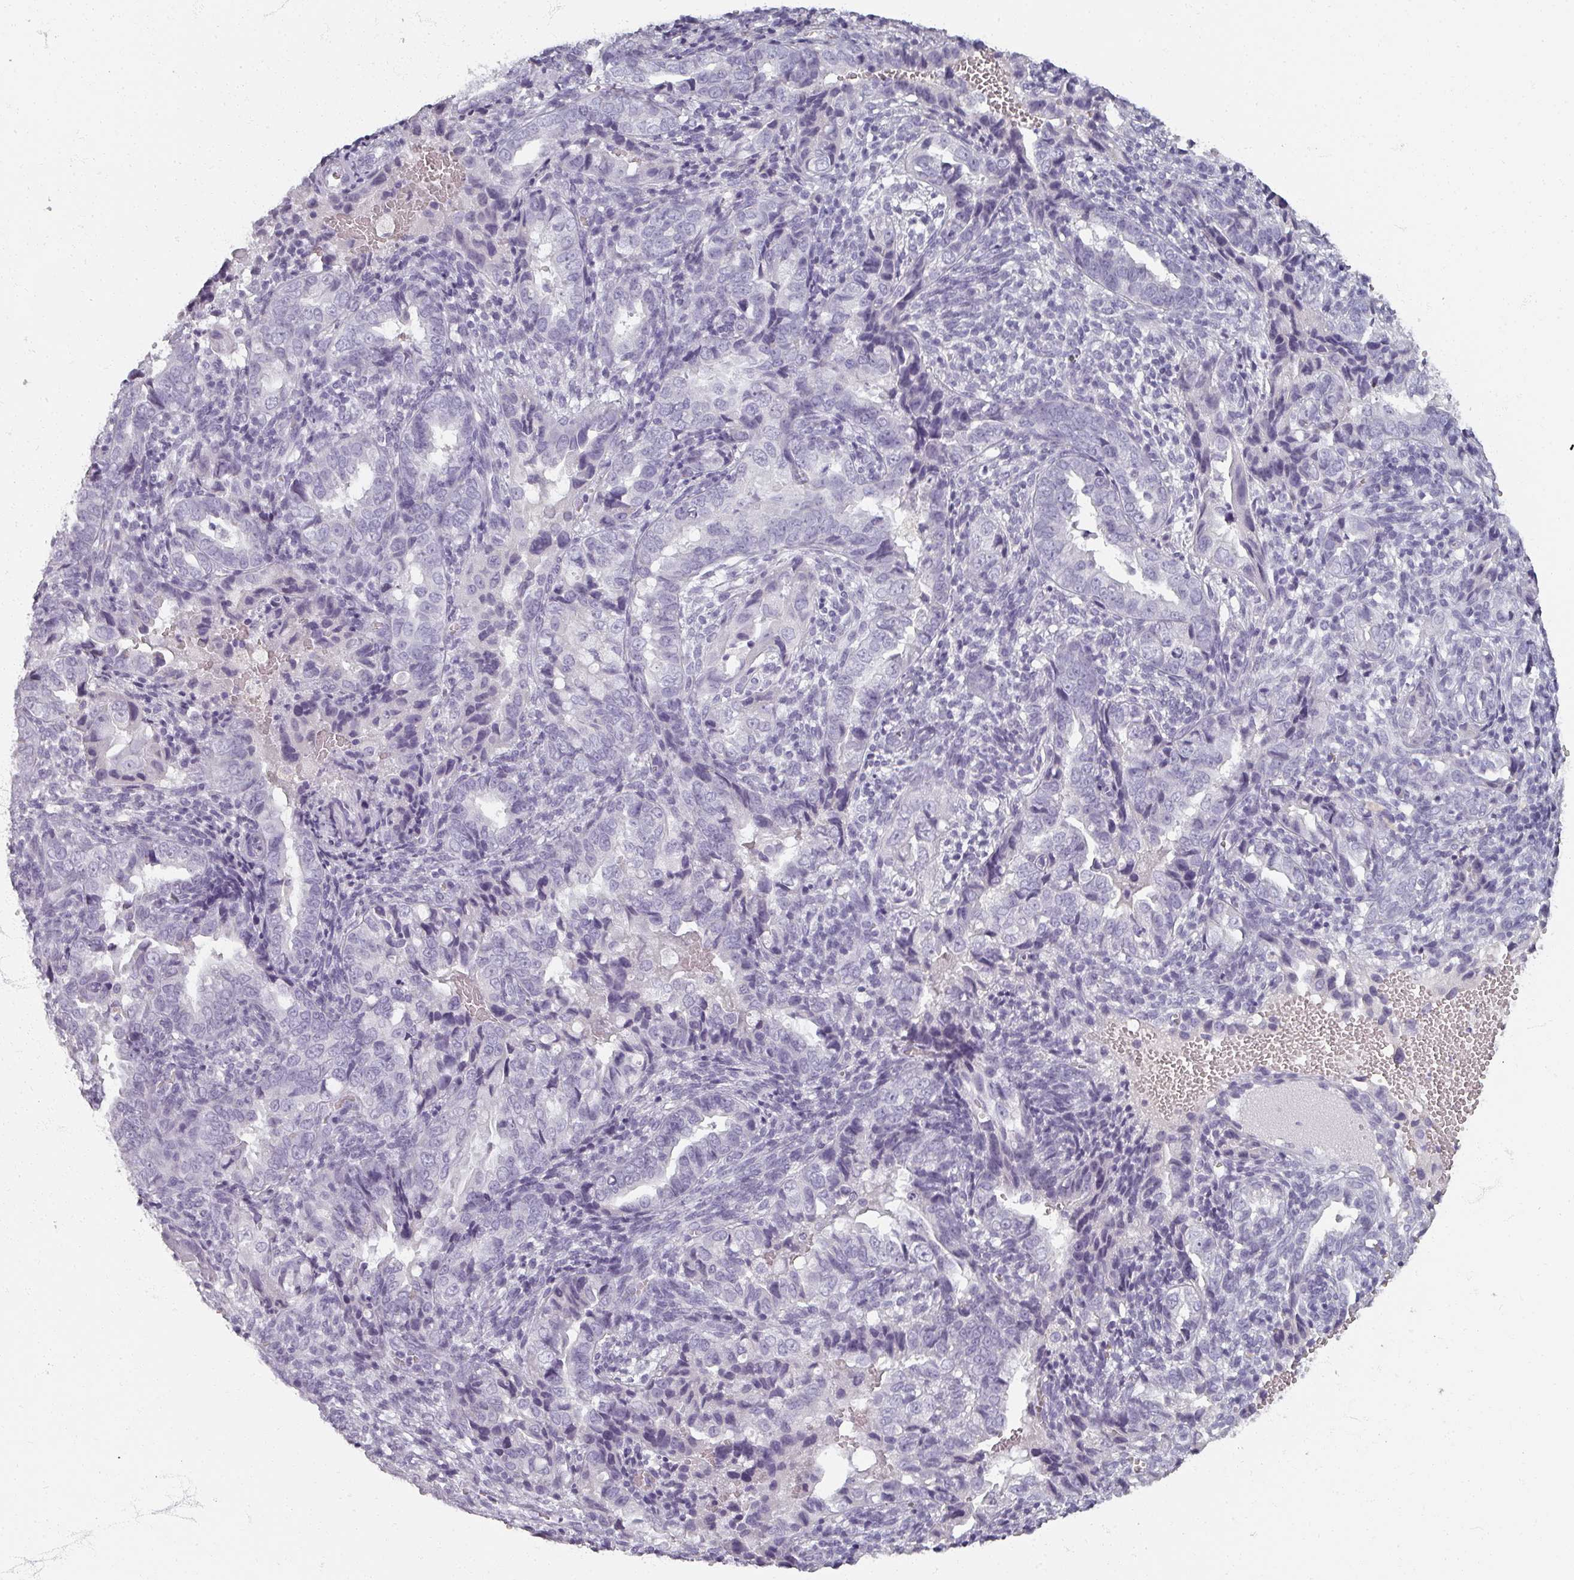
{"staining": {"intensity": "negative", "quantity": "none", "location": "none"}, "tissue": "endometrial cancer", "cell_type": "Tumor cells", "image_type": "cancer", "snomed": [{"axis": "morphology", "description": "Adenocarcinoma, NOS"}, {"axis": "topography", "description": "Endometrium"}], "caption": "An image of adenocarcinoma (endometrial) stained for a protein reveals no brown staining in tumor cells. The staining is performed using DAB (3,3'-diaminobenzidine) brown chromogen with nuclei counter-stained in using hematoxylin.", "gene": "REG3G", "patient": {"sex": "female", "age": 57}}